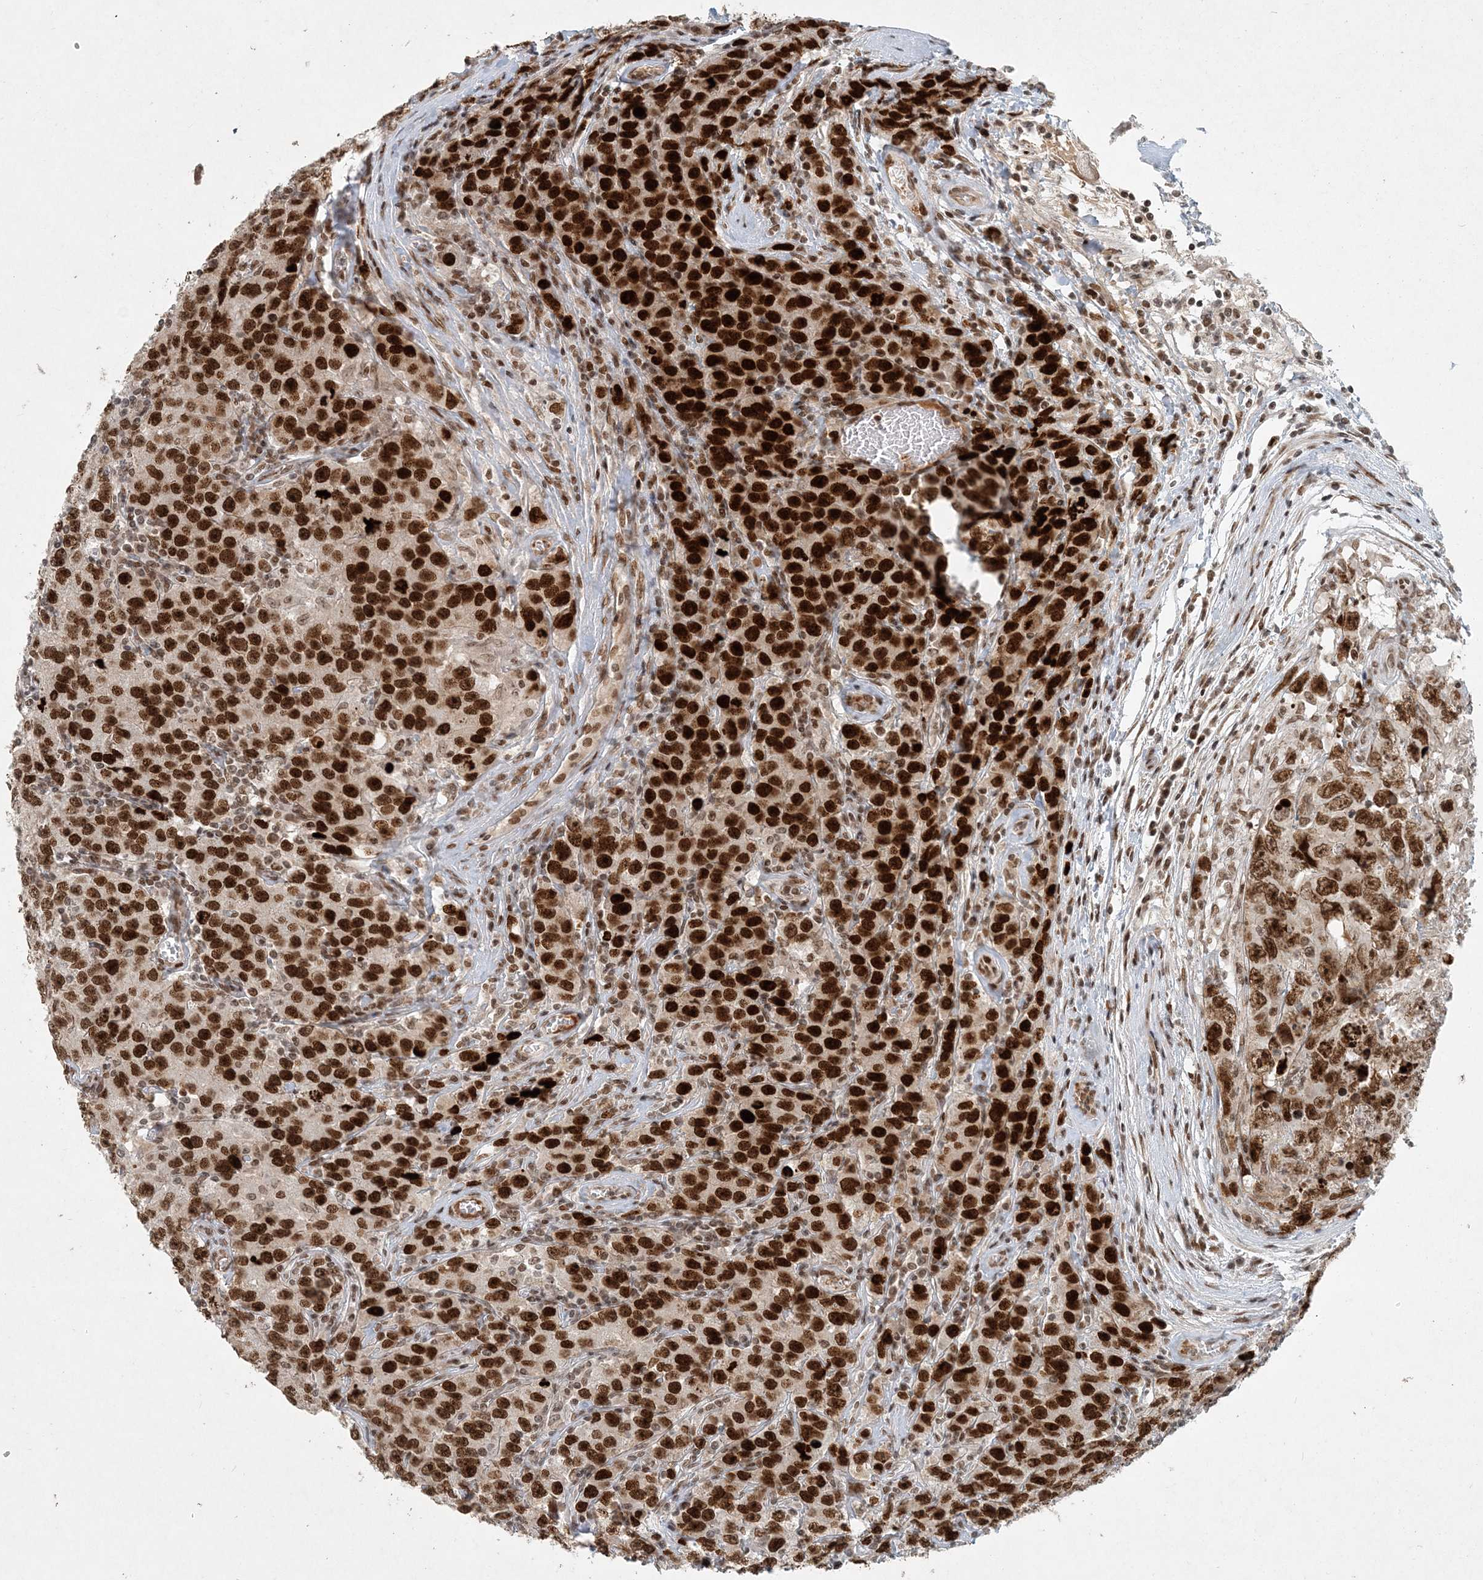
{"staining": {"intensity": "strong", "quantity": ">75%", "location": "nuclear"}, "tissue": "testis cancer", "cell_type": "Tumor cells", "image_type": "cancer", "snomed": [{"axis": "morphology", "description": "Seminoma, NOS"}, {"axis": "morphology", "description": "Carcinoma, Embryonal, NOS"}, {"axis": "topography", "description": "Testis"}], "caption": "A high-resolution histopathology image shows immunohistochemistry (IHC) staining of seminoma (testis), which reveals strong nuclear expression in about >75% of tumor cells.", "gene": "BAZ1B", "patient": {"sex": "male", "age": 43}}